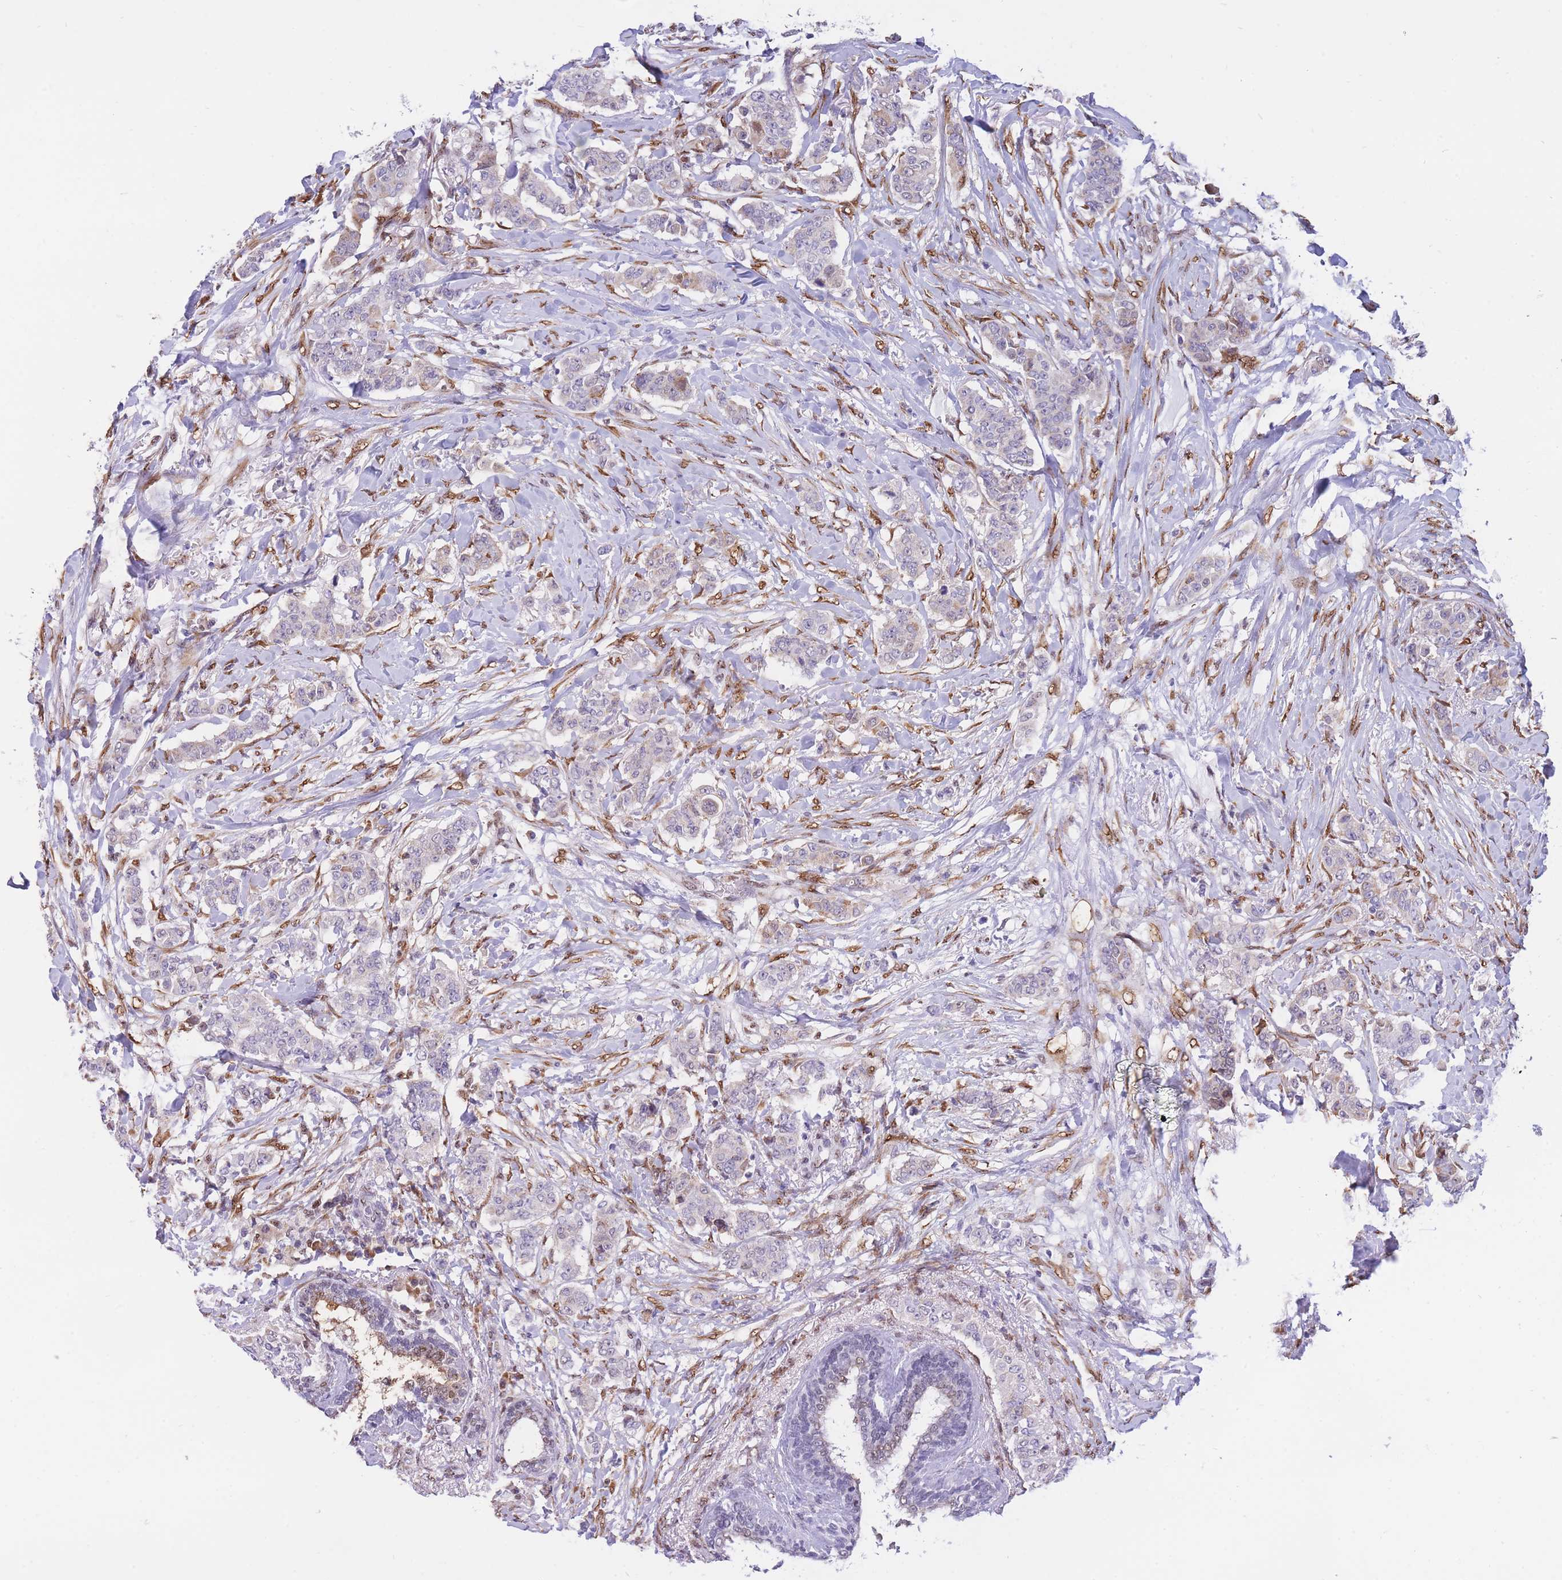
{"staining": {"intensity": "negative", "quantity": "none", "location": "none"}, "tissue": "breast cancer", "cell_type": "Tumor cells", "image_type": "cancer", "snomed": [{"axis": "morphology", "description": "Duct carcinoma"}, {"axis": "topography", "description": "Breast"}], "caption": "There is no significant expression in tumor cells of breast cancer. (Immunohistochemistry, brightfield microscopy, high magnification).", "gene": "FAM153A", "patient": {"sex": "female", "age": 40}}